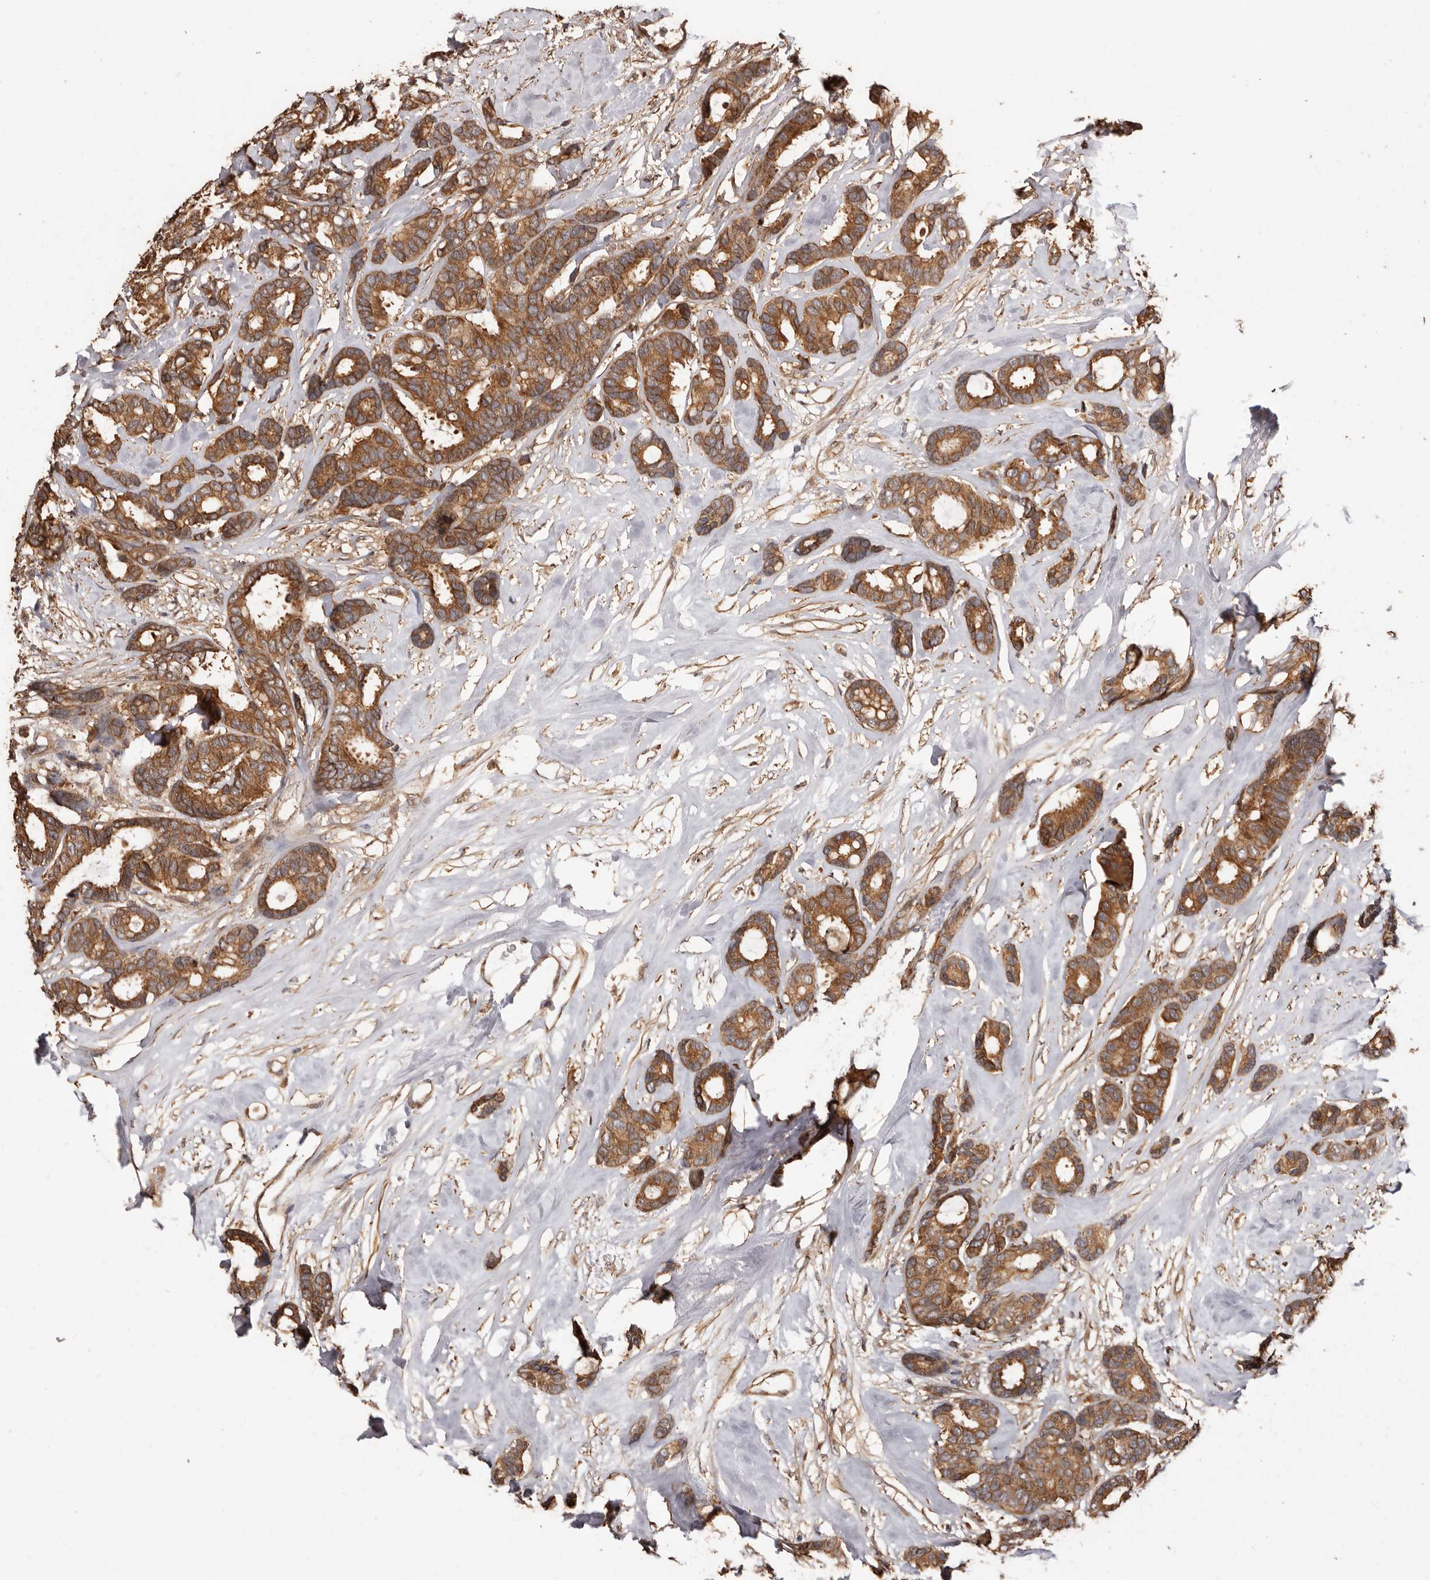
{"staining": {"intensity": "moderate", "quantity": ">75%", "location": "cytoplasmic/membranous"}, "tissue": "breast cancer", "cell_type": "Tumor cells", "image_type": "cancer", "snomed": [{"axis": "morphology", "description": "Duct carcinoma"}, {"axis": "topography", "description": "Breast"}], "caption": "This is an image of immunohistochemistry staining of breast cancer, which shows moderate expression in the cytoplasmic/membranous of tumor cells.", "gene": "COQ8B", "patient": {"sex": "female", "age": 87}}